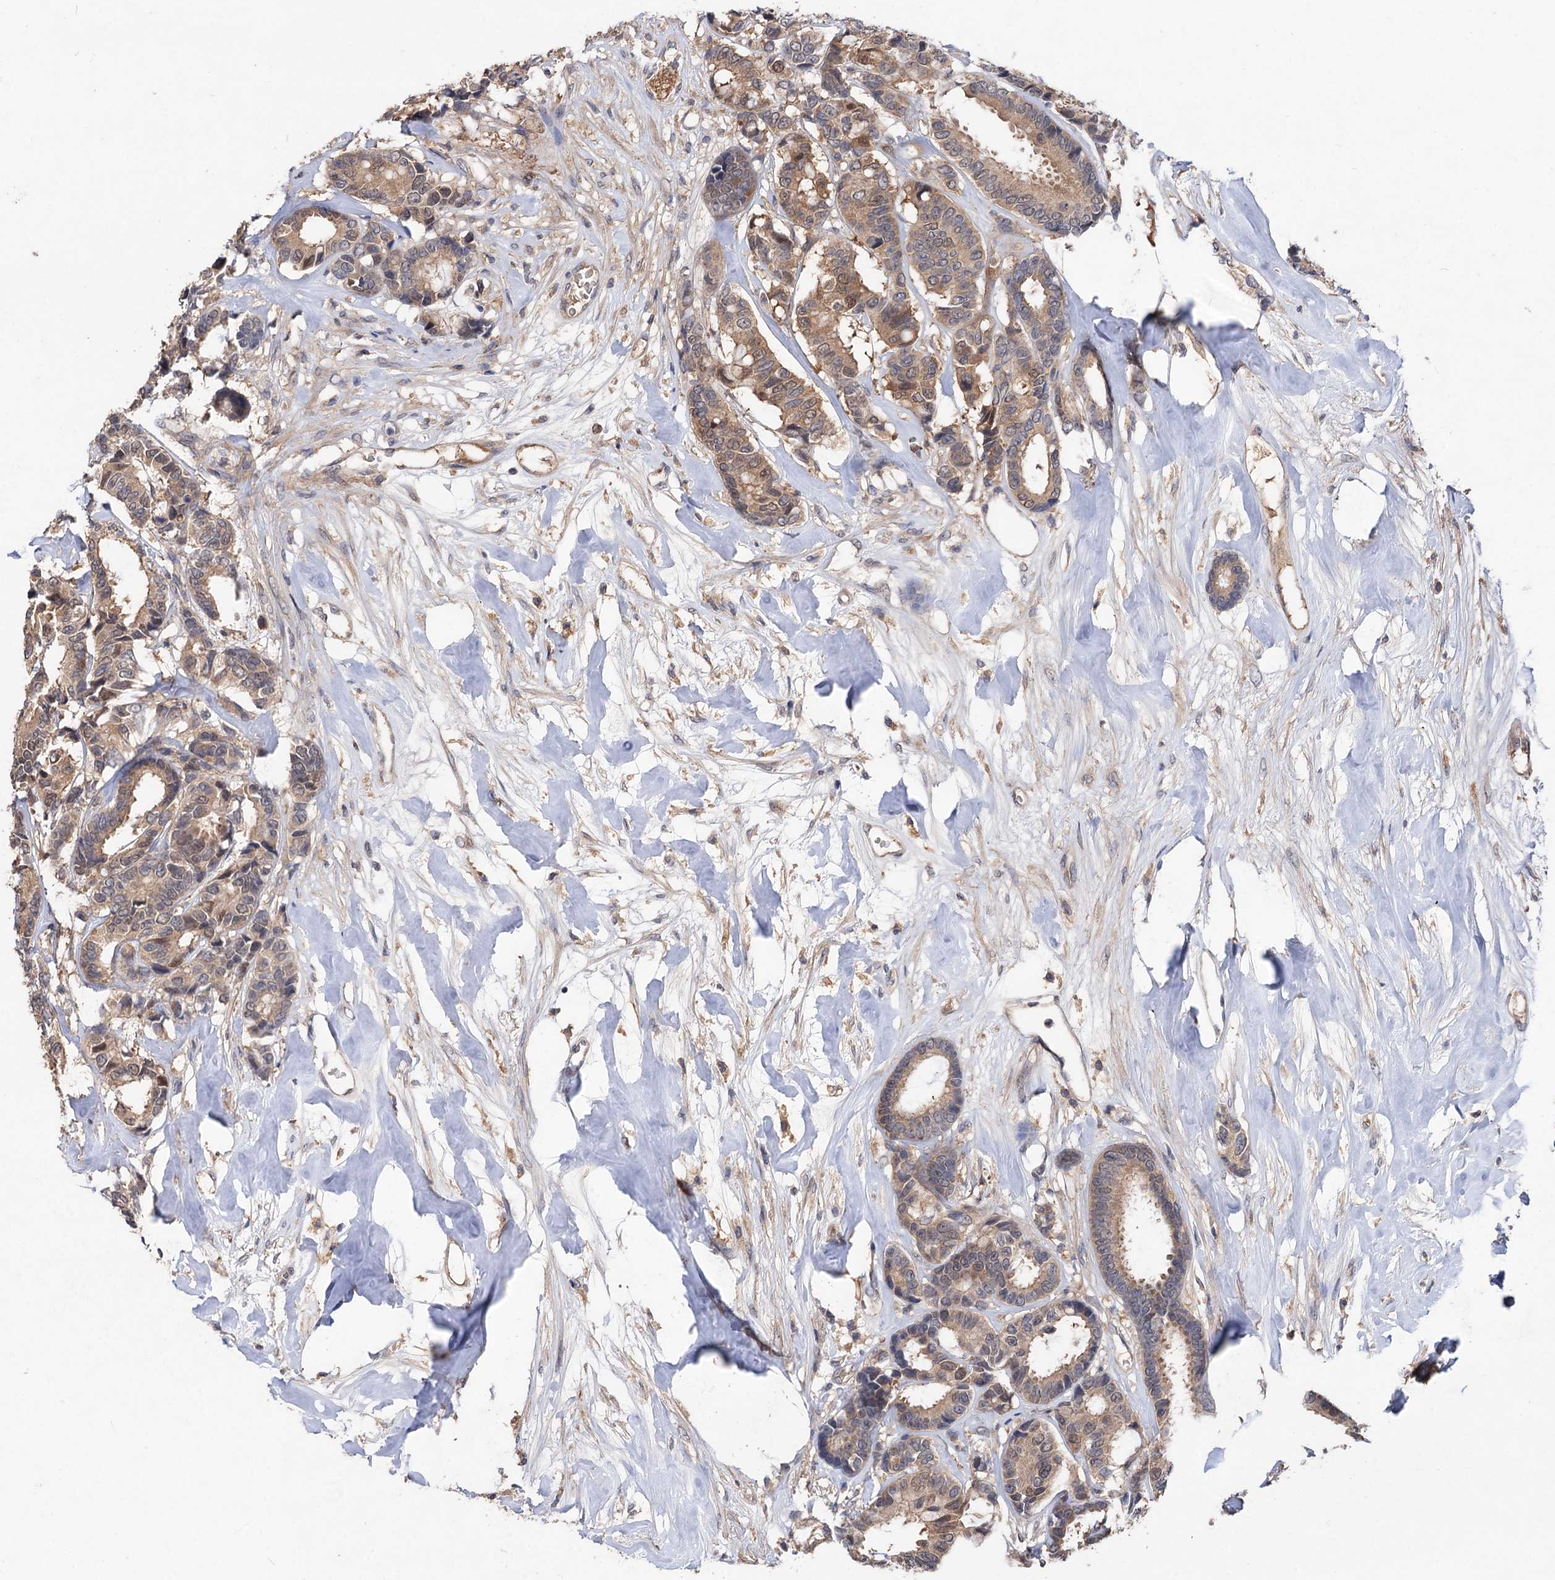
{"staining": {"intensity": "moderate", "quantity": ">75%", "location": "cytoplasmic/membranous,nuclear"}, "tissue": "breast cancer", "cell_type": "Tumor cells", "image_type": "cancer", "snomed": [{"axis": "morphology", "description": "Duct carcinoma"}, {"axis": "topography", "description": "Breast"}], "caption": "Tumor cells display moderate cytoplasmic/membranous and nuclear expression in about >75% of cells in breast cancer (intraductal carcinoma).", "gene": "NUDCD2", "patient": {"sex": "female", "age": 87}}